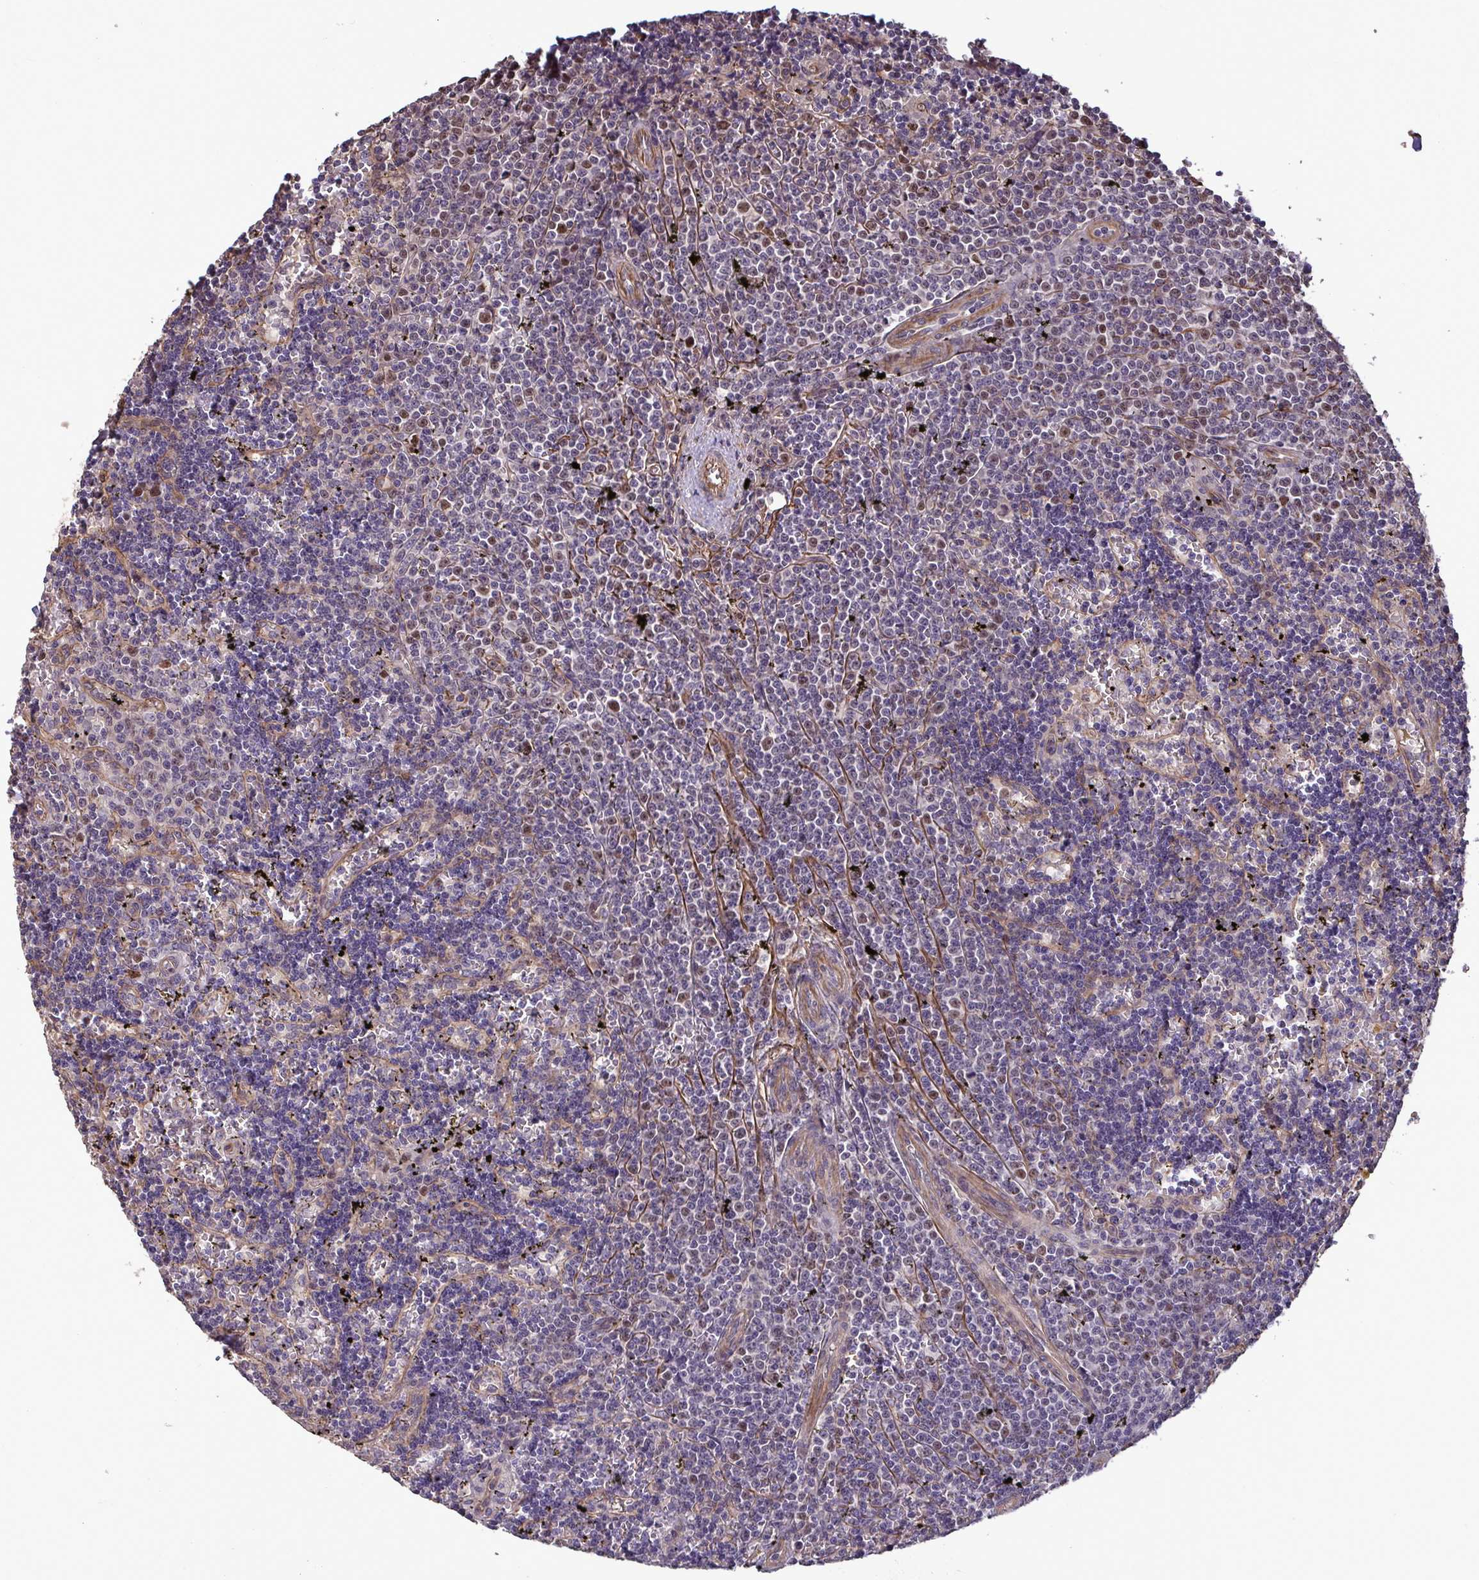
{"staining": {"intensity": "moderate", "quantity": "<25%", "location": "nuclear"}, "tissue": "lymphoma", "cell_type": "Tumor cells", "image_type": "cancer", "snomed": [{"axis": "morphology", "description": "Malignant lymphoma, non-Hodgkin's type, Low grade"}, {"axis": "topography", "description": "Spleen"}], "caption": "Immunohistochemistry image of low-grade malignant lymphoma, non-Hodgkin's type stained for a protein (brown), which shows low levels of moderate nuclear positivity in about <25% of tumor cells.", "gene": "IPO5", "patient": {"sex": "male", "age": 60}}